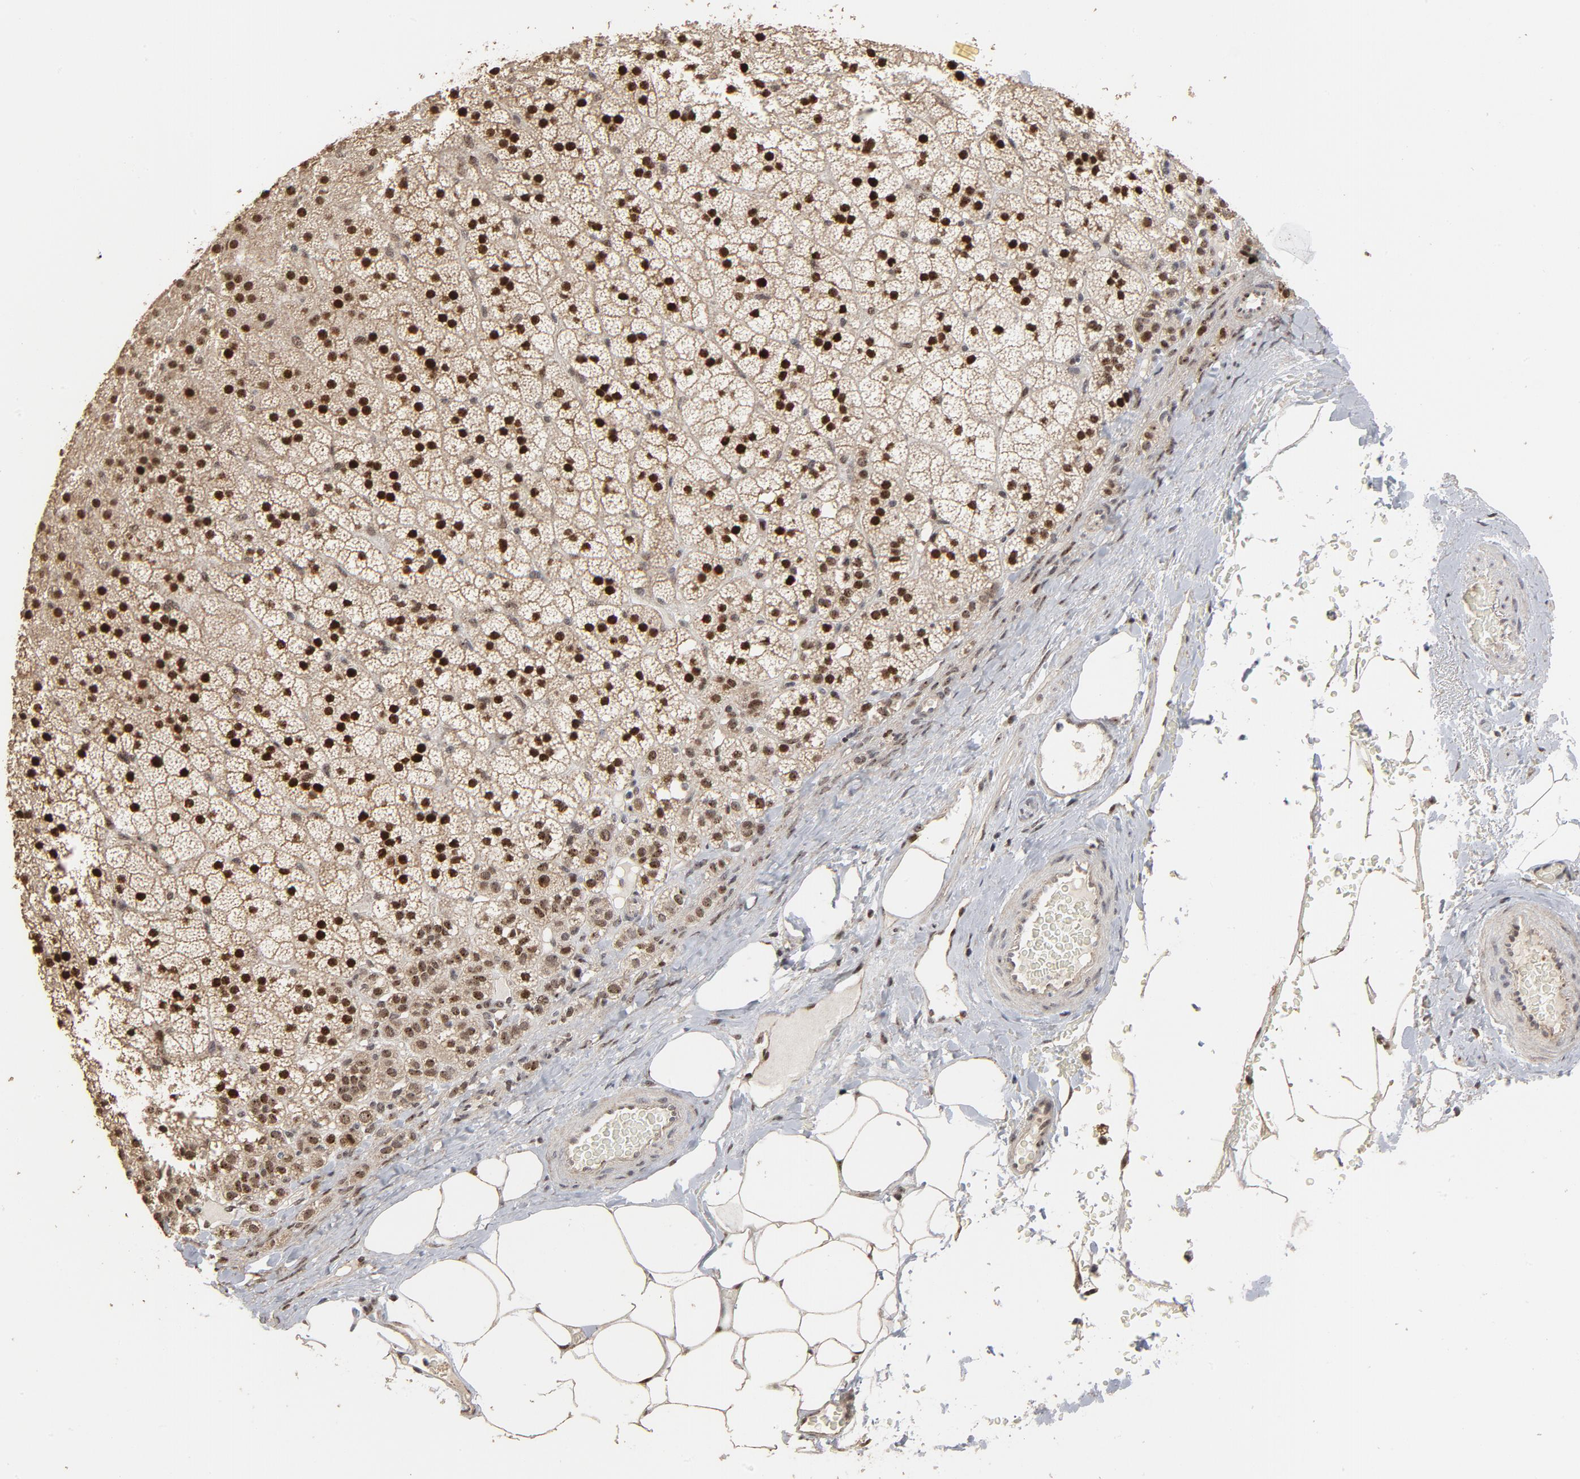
{"staining": {"intensity": "strong", "quantity": ">75%", "location": "cytoplasmic/membranous,nuclear"}, "tissue": "adrenal gland", "cell_type": "Glandular cells", "image_type": "normal", "snomed": [{"axis": "morphology", "description": "Normal tissue, NOS"}, {"axis": "topography", "description": "Adrenal gland"}], "caption": "The immunohistochemical stain shows strong cytoplasmic/membranous,nuclear positivity in glandular cells of normal adrenal gland.", "gene": "TP53RK", "patient": {"sex": "male", "age": 35}}